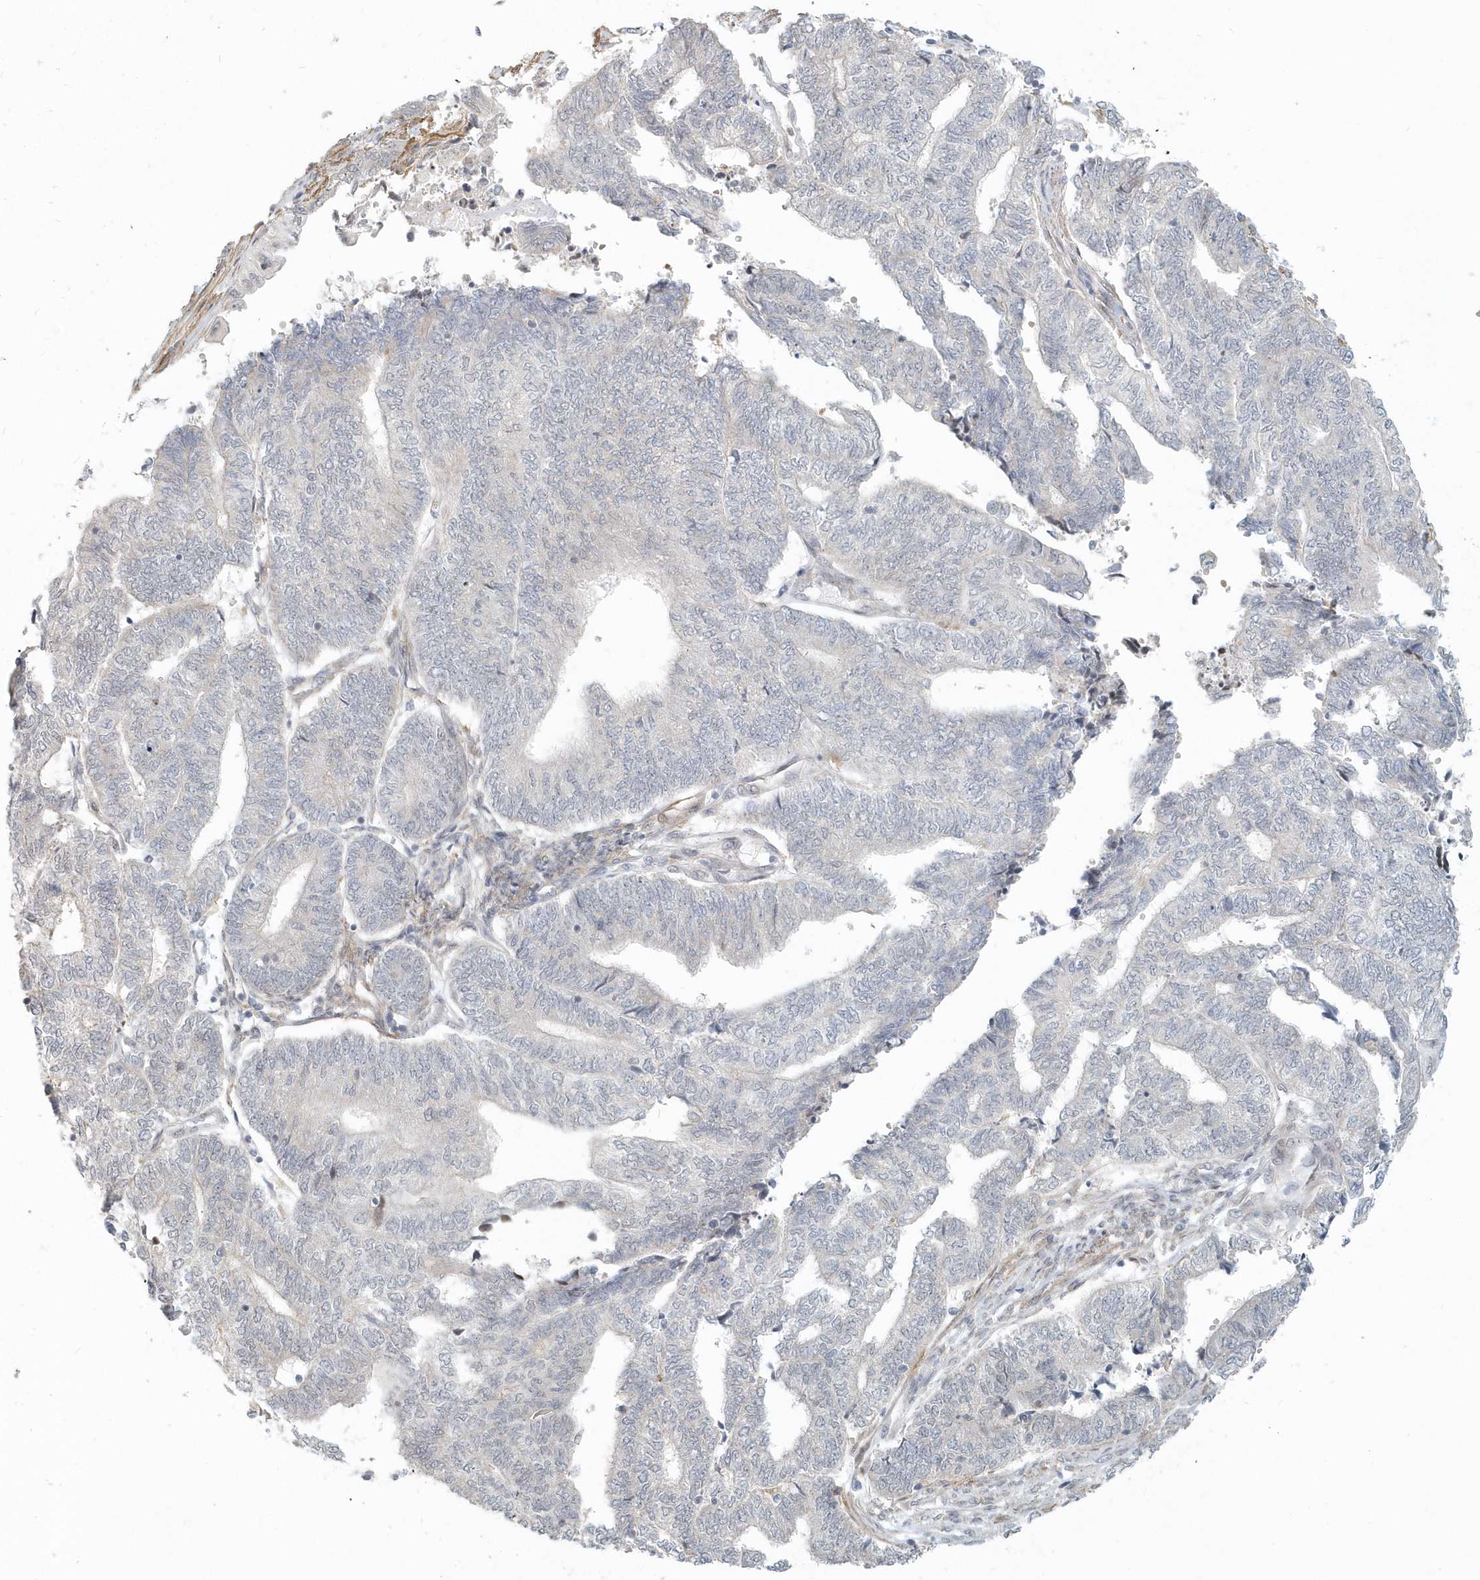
{"staining": {"intensity": "negative", "quantity": "none", "location": "none"}, "tissue": "endometrial cancer", "cell_type": "Tumor cells", "image_type": "cancer", "snomed": [{"axis": "morphology", "description": "Adenocarcinoma, NOS"}, {"axis": "topography", "description": "Uterus"}, {"axis": "topography", "description": "Endometrium"}], "caption": "High power microscopy histopathology image of an immunohistochemistry (IHC) image of adenocarcinoma (endometrial), revealing no significant staining in tumor cells.", "gene": "NAPB", "patient": {"sex": "female", "age": 70}}